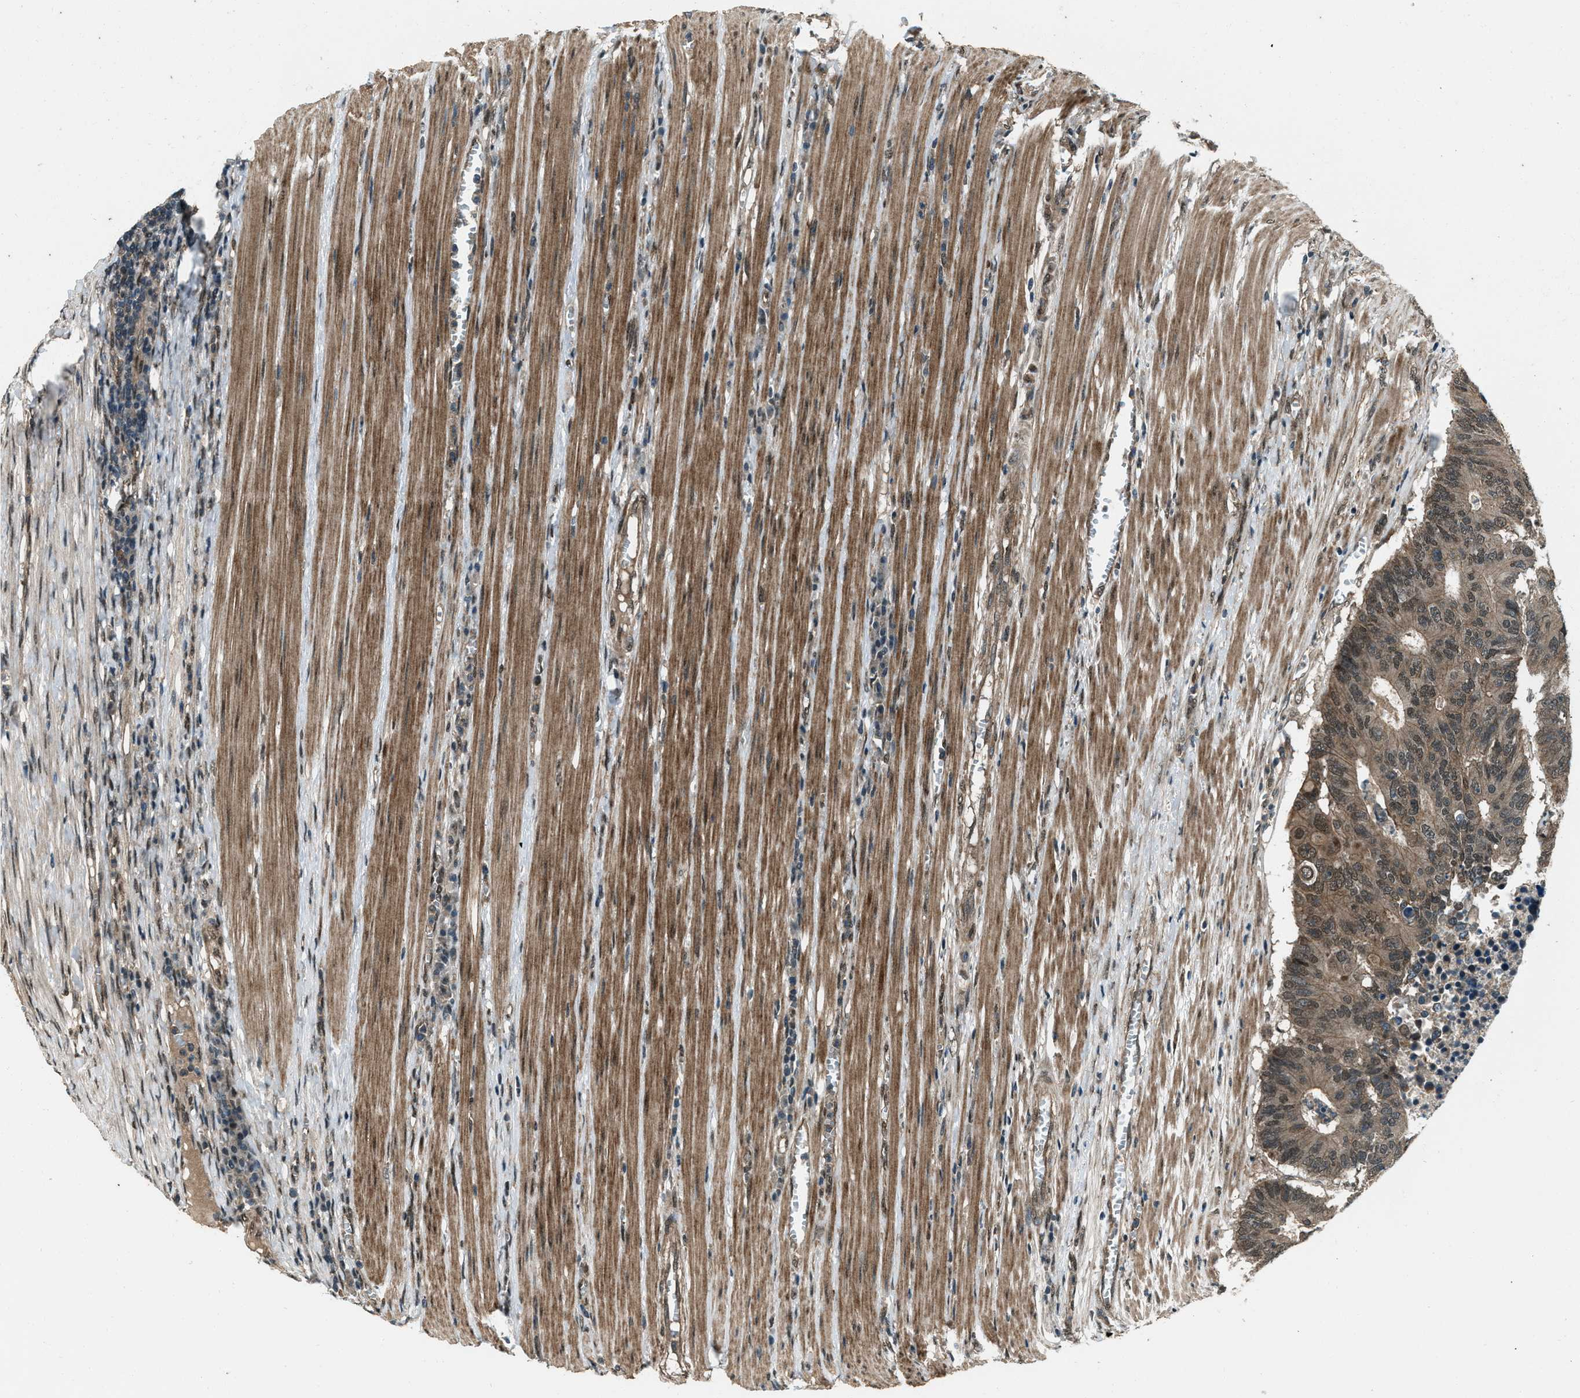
{"staining": {"intensity": "moderate", "quantity": ">75%", "location": "cytoplasmic/membranous"}, "tissue": "colorectal cancer", "cell_type": "Tumor cells", "image_type": "cancer", "snomed": [{"axis": "morphology", "description": "Adenocarcinoma, NOS"}, {"axis": "topography", "description": "Colon"}], "caption": "Colorectal adenocarcinoma tissue shows moderate cytoplasmic/membranous staining in about >75% of tumor cells (Stains: DAB (3,3'-diaminobenzidine) in brown, nuclei in blue, Microscopy: brightfield microscopy at high magnification).", "gene": "SVIL", "patient": {"sex": "male", "age": 87}}